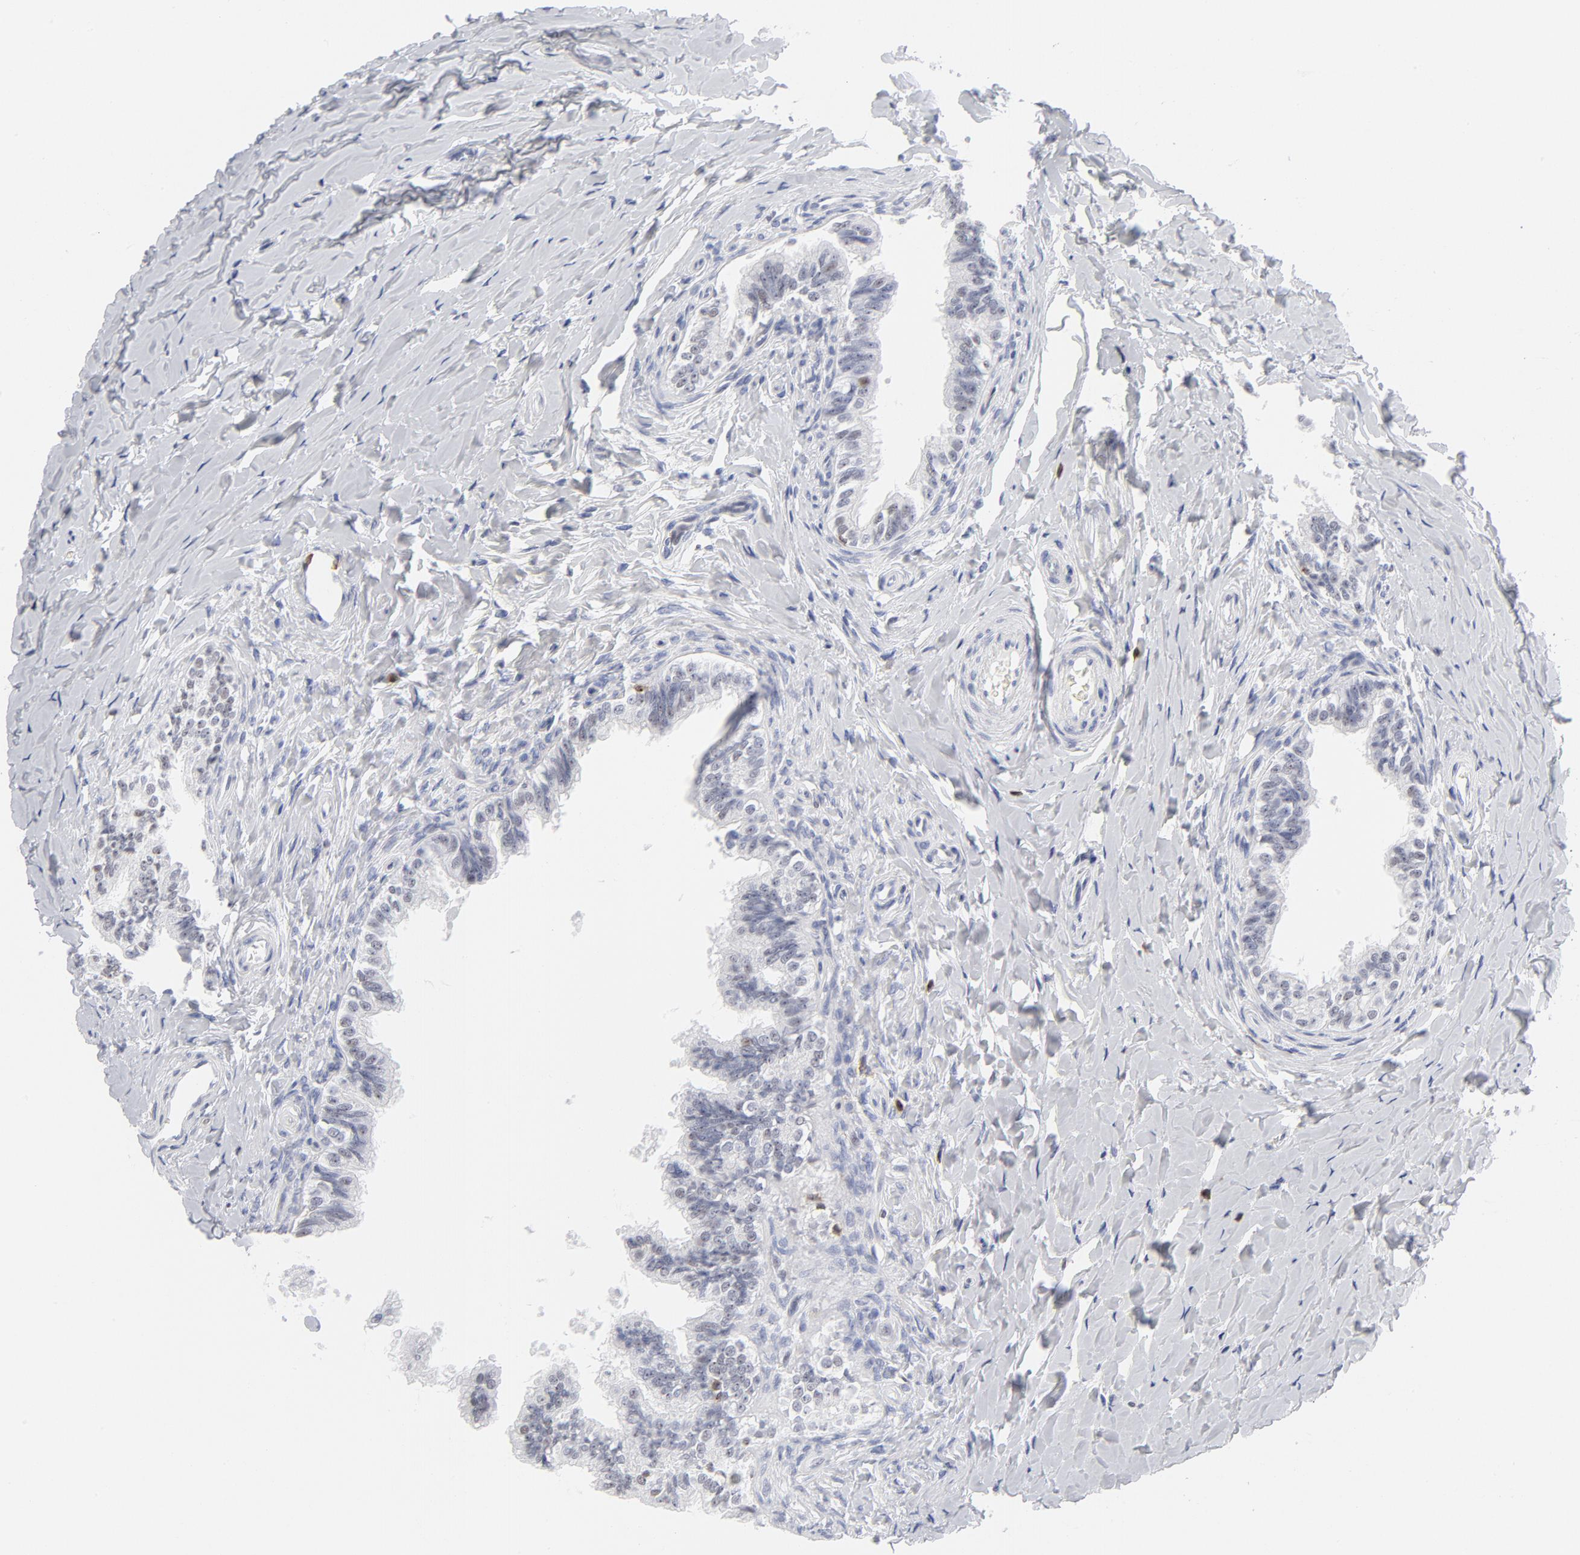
{"staining": {"intensity": "negative", "quantity": "none", "location": "none"}, "tissue": "epididymis", "cell_type": "Glandular cells", "image_type": "normal", "snomed": [{"axis": "morphology", "description": "Normal tissue, NOS"}, {"axis": "topography", "description": "Soft tissue"}, {"axis": "topography", "description": "Epididymis"}], "caption": "Glandular cells are negative for protein expression in benign human epididymis. The staining was performed using DAB (3,3'-diaminobenzidine) to visualize the protein expression in brown, while the nuclei were stained in blue with hematoxylin (Magnification: 20x).", "gene": "CD2", "patient": {"sex": "male", "age": 26}}